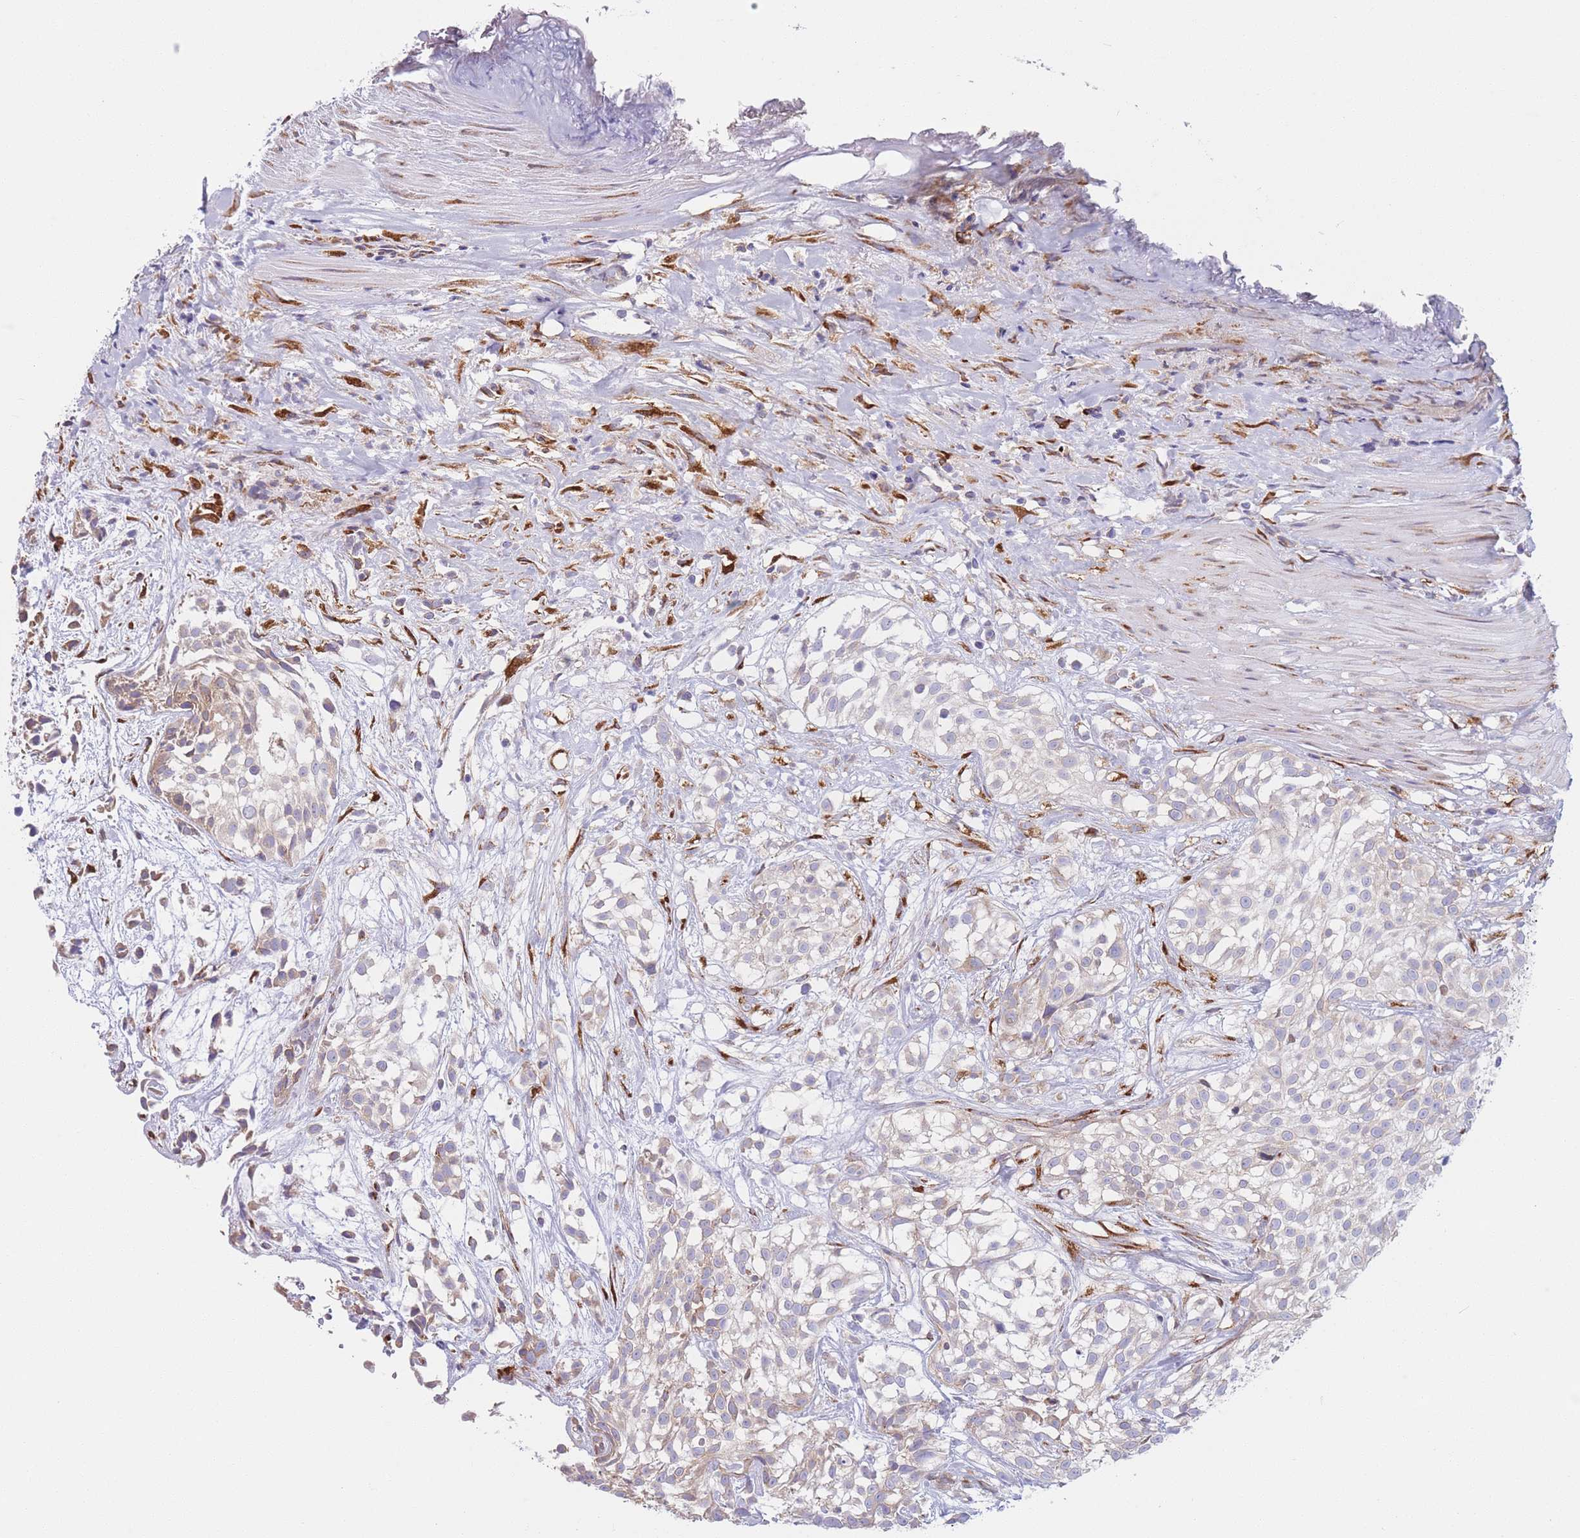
{"staining": {"intensity": "weak", "quantity": "<25%", "location": "cytoplasmic/membranous"}, "tissue": "urothelial cancer", "cell_type": "Tumor cells", "image_type": "cancer", "snomed": [{"axis": "morphology", "description": "Urothelial carcinoma, High grade"}, {"axis": "topography", "description": "Urinary bladder"}], "caption": "Immunohistochemistry of human urothelial cancer reveals no staining in tumor cells.", "gene": "MRPL30", "patient": {"sex": "male", "age": 56}}